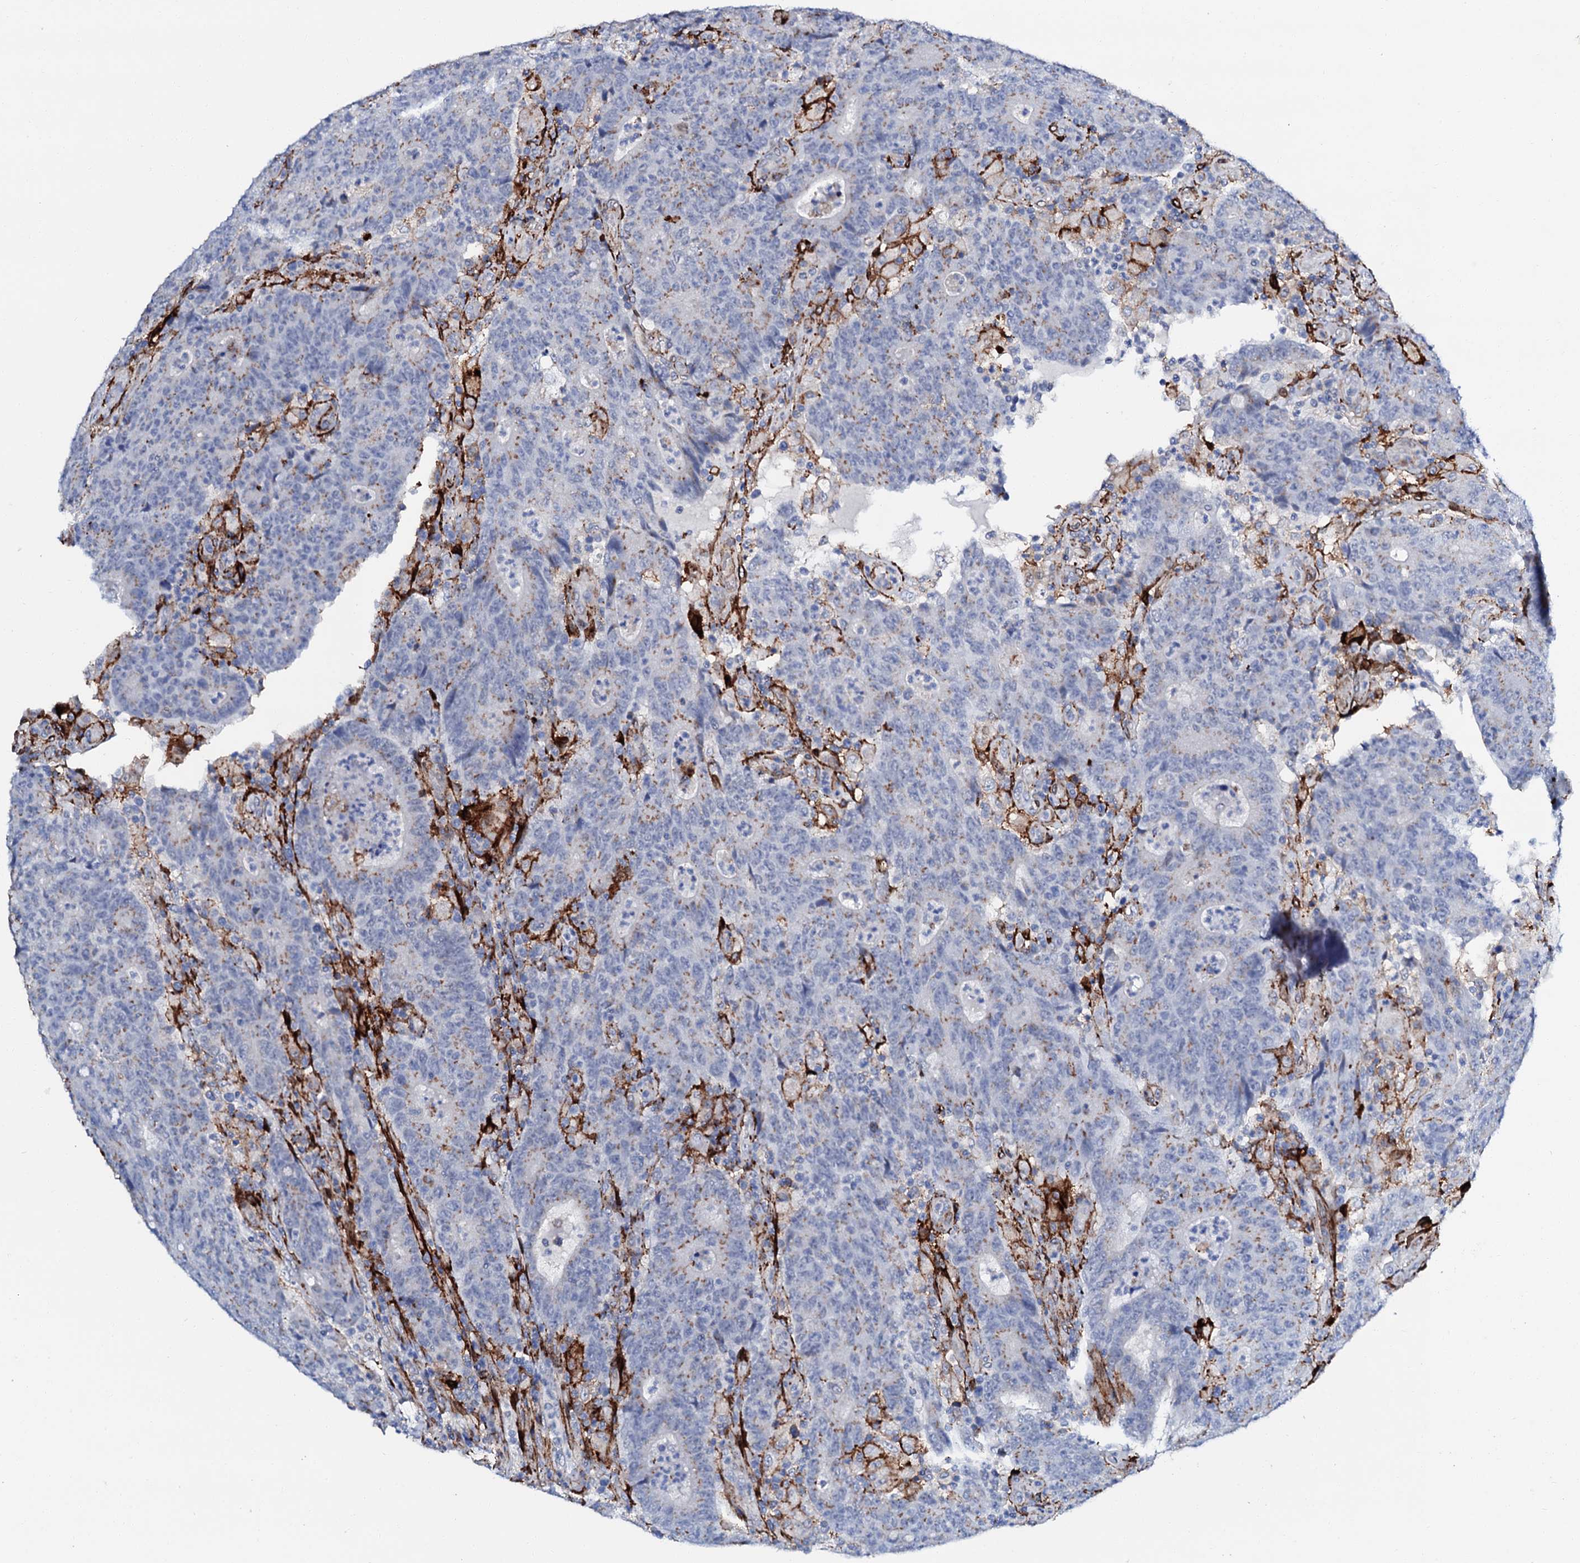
{"staining": {"intensity": "moderate", "quantity": "25%-75%", "location": "cytoplasmic/membranous"}, "tissue": "colorectal cancer", "cell_type": "Tumor cells", "image_type": "cancer", "snomed": [{"axis": "morphology", "description": "Adenocarcinoma, NOS"}, {"axis": "topography", "description": "Colon"}], "caption": "Moderate cytoplasmic/membranous protein positivity is appreciated in approximately 25%-75% of tumor cells in colorectal adenocarcinoma.", "gene": "MED13L", "patient": {"sex": "female", "age": 75}}